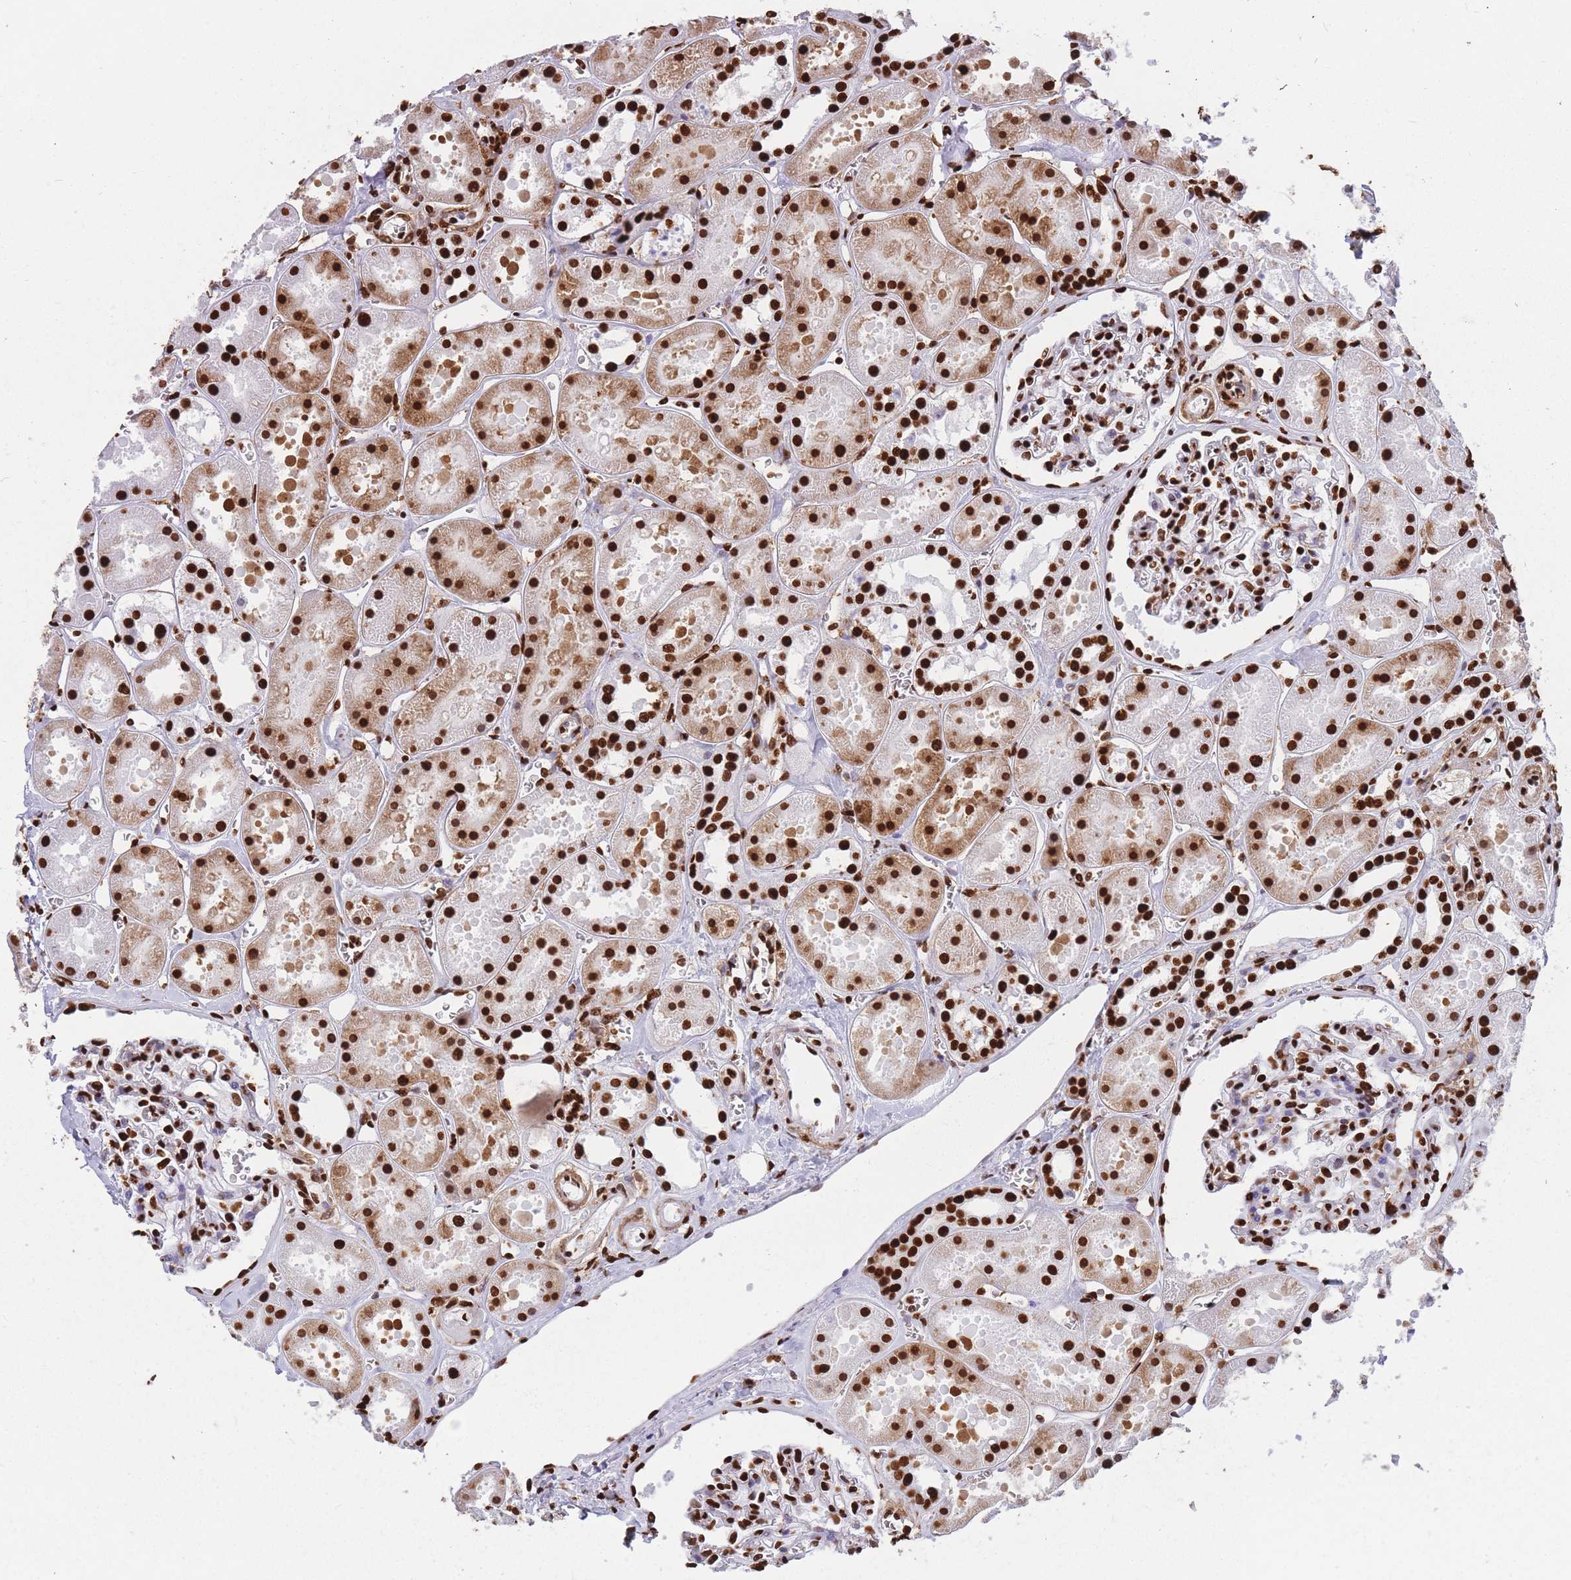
{"staining": {"intensity": "strong", "quantity": ">75%", "location": "nuclear"}, "tissue": "kidney", "cell_type": "Cells in glomeruli", "image_type": "normal", "snomed": [{"axis": "morphology", "description": "Normal tissue, NOS"}, {"axis": "topography", "description": "Kidney"}], "caption": "Brown immunohistochemical staining in unremarkable kidney reveals strong nuclear staining in about >75% of cells in glomeruli. (brown staining indicates protein expression, while blue staining denotes nuclei).", "gene": "HNRNPUL1", "patient": {"sex": "female", "age": 41}}